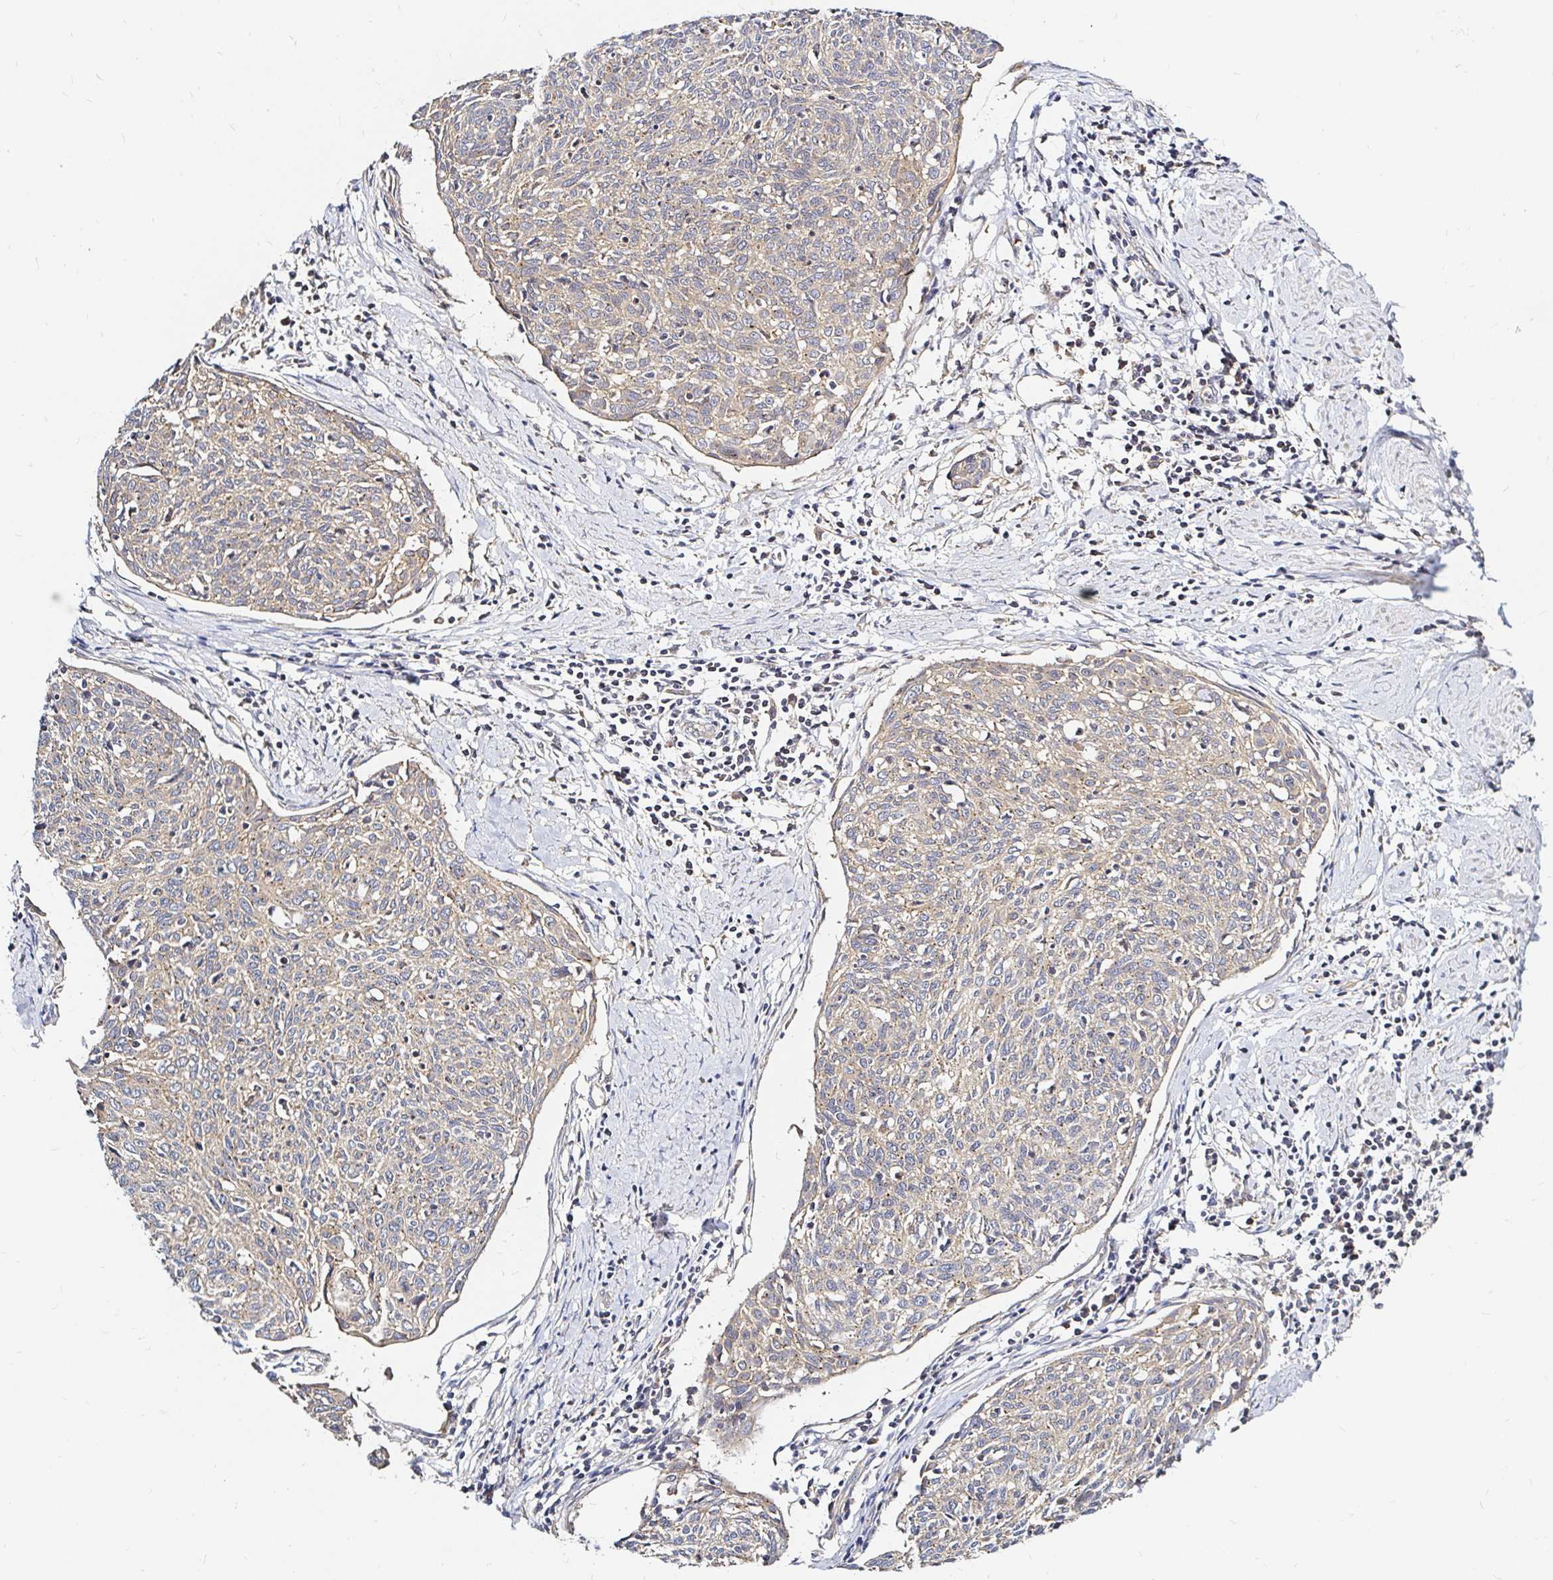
{"staining": {"intensity": "weak", "quantity": ">75%", "location": "cytoplasmic/membranous"}, "tissue": "cervical cancer", "cell_type": "Tumor cells", "image_type": "cancer", "snomed": [{"axis": "morphology", "description": "Squamous cell carcinoma, NOS"}, {"axis": "topography", "description": "Cervix"}], "caption": "Protein staining displays weak cytoplasmic/membranous expression in about >75% of tumor cells in cervical cancer (squamous cell carcinoma).", "gene": "ARHGEF37", "patient": {"sex": "female", "age": 49}}